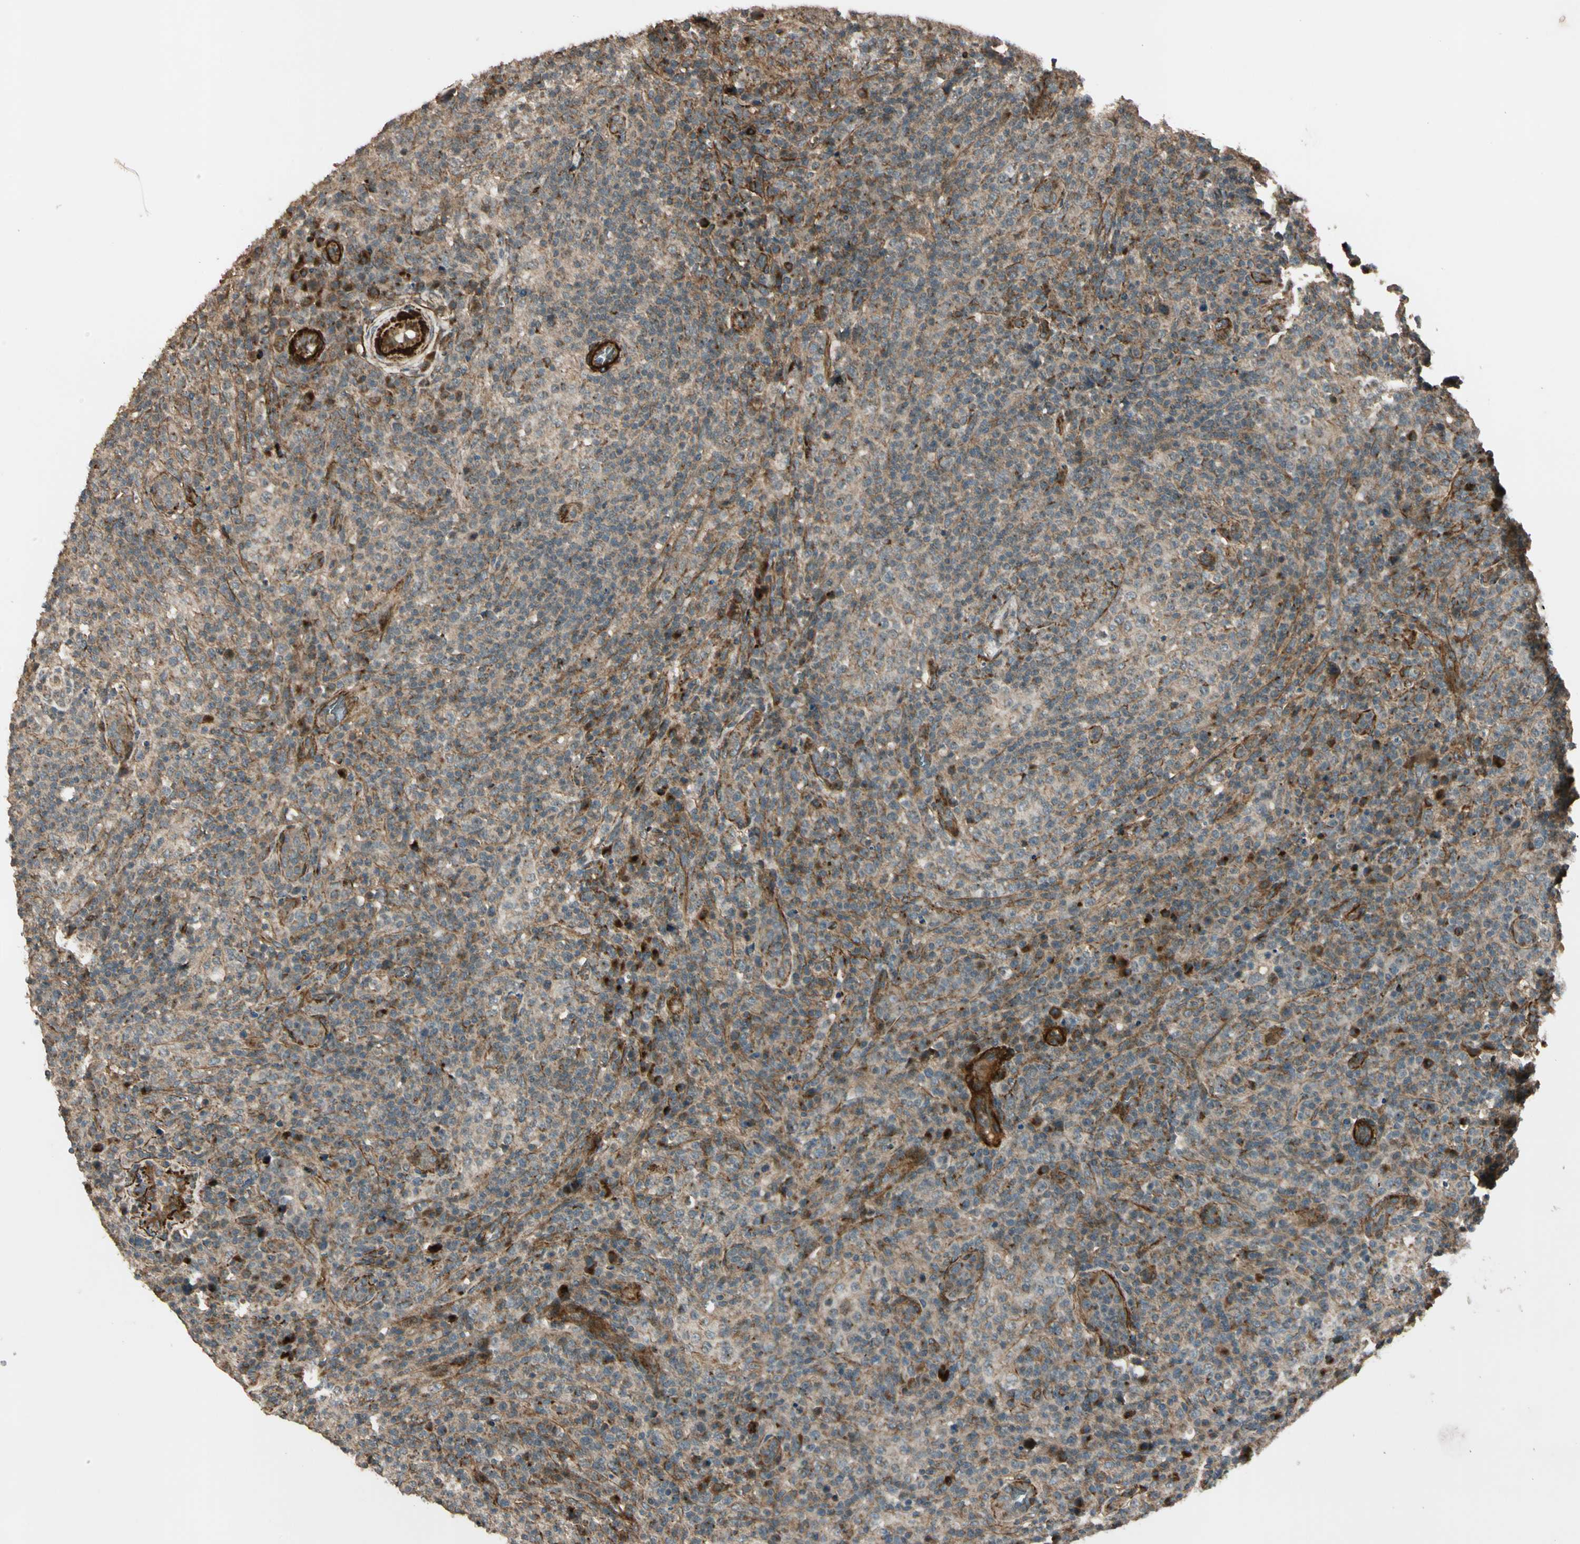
{"staining": {"intensity": "weak", "quantity": ">75%", "location": "cytoplasmic/membranous"}, "tissue": "lymphoma", "cell_type": "Tumor cells", "image_type": "cancer", "snomed": [{"axis": "morphology", "description": "Malignant lymphoma, non-Hodgkin's type, High grade"}, {"axis": "topography", "description": "Lymph node"}], "caption": "High-power microscopy captured an IHC histopathology image of lymphoma, revealing weak cytoplasmic/membranous positivity in about >75% of tumor cells. (Stains: DAB in brown, nuclei in blue, Microscopy: brightfield microscopy at high magnification).", "gene": "GCK", "patient": {"sex": "female", "age": 76}}